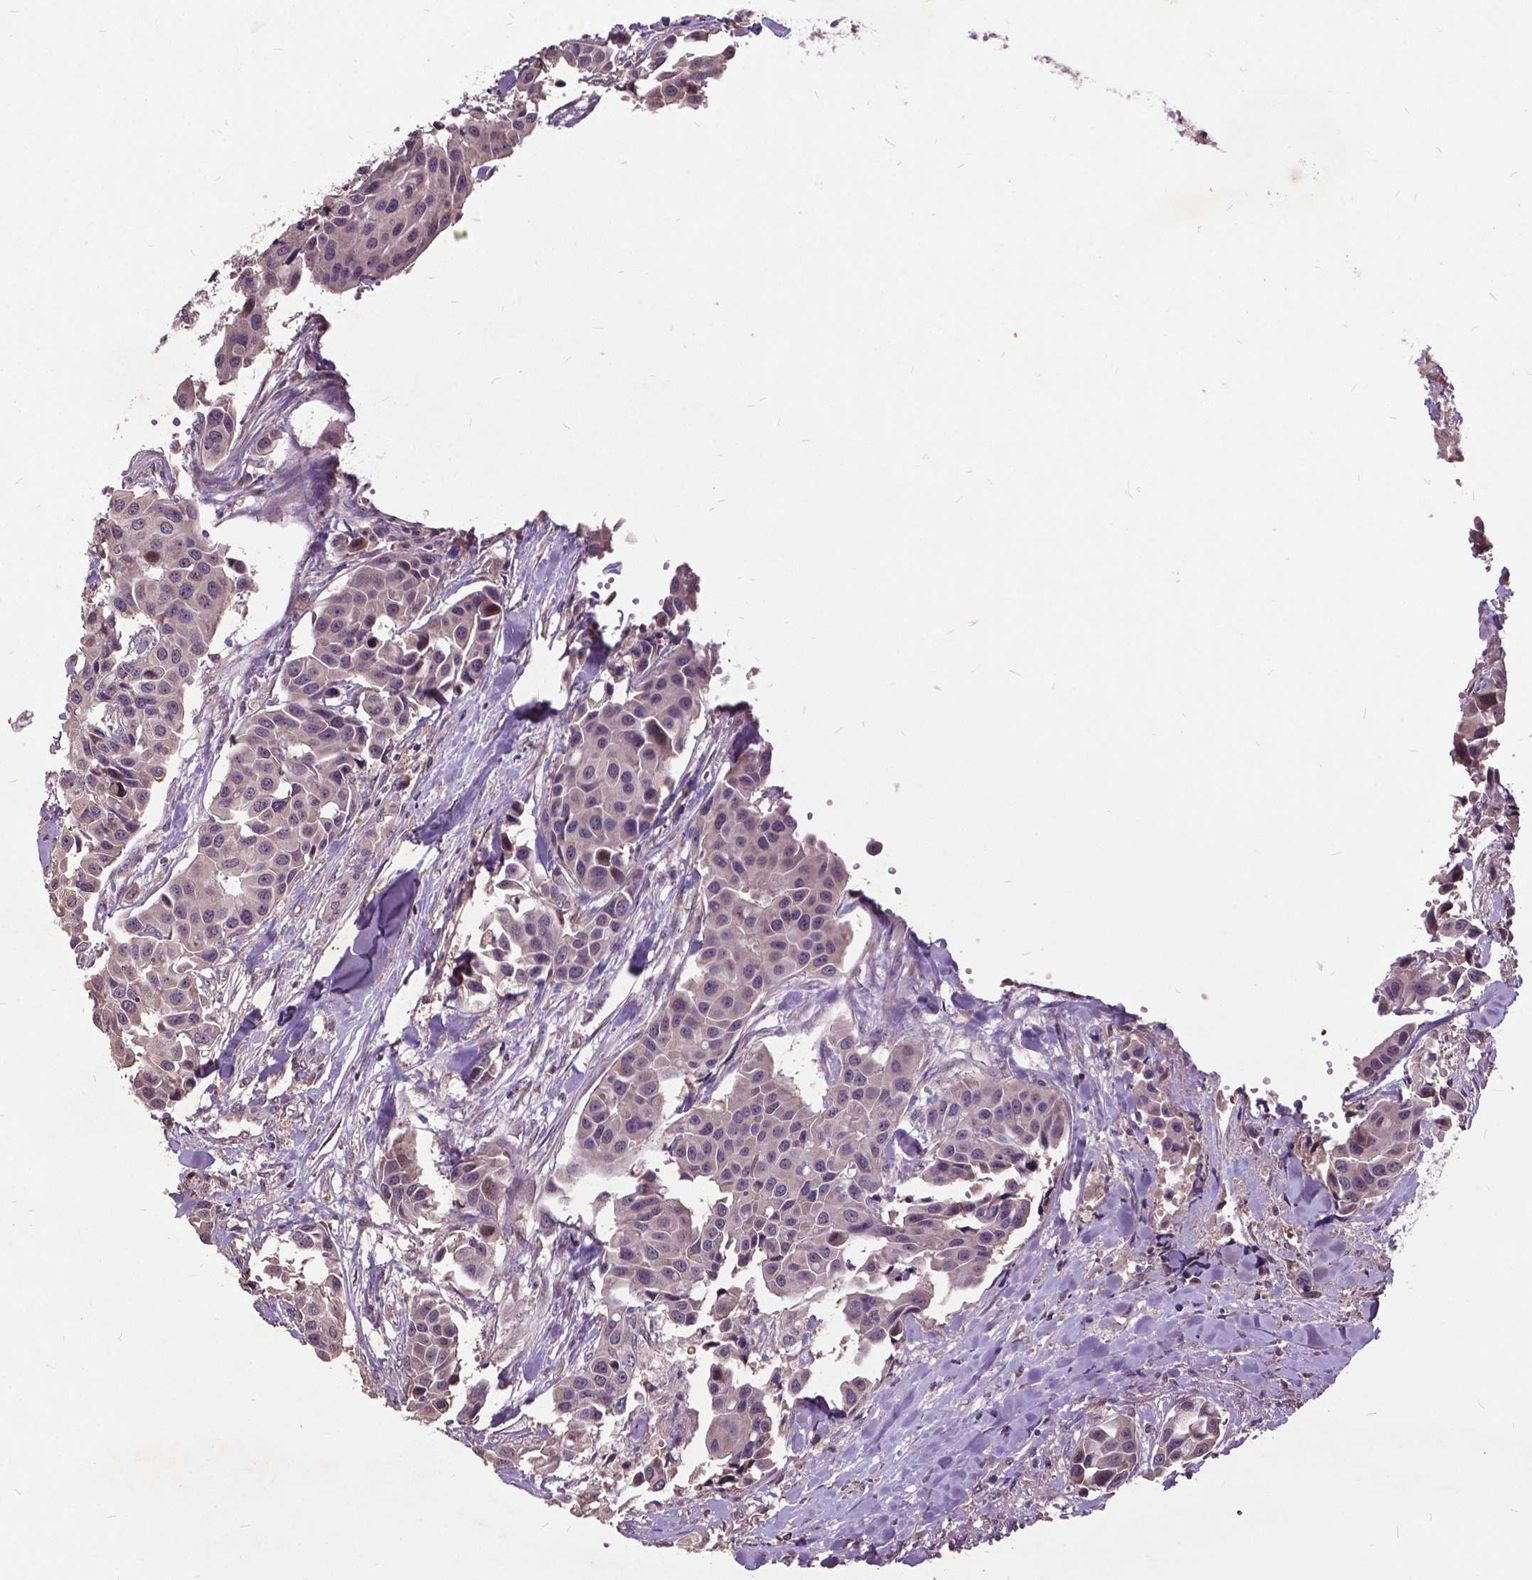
{"staining": {"intensity": "negative", "quantity": "none", "location": "none"}, "tissue": "head and neck cancer", "cell_type": "Tumor cells", "image_type": "cancer", "snomed": [{"axis": "morphology", "description": "Adenocarcinoma, NOS"}, {"axis": "topography", "description": "Head-Neck"}], "caption": "A high-resolution photomicrograph shows IHC staining of head and neck cancer, which displays no significant positivity in tumor cells.", "gene": "AP1S3", "patient": {"sex": "male", "age": 76}}